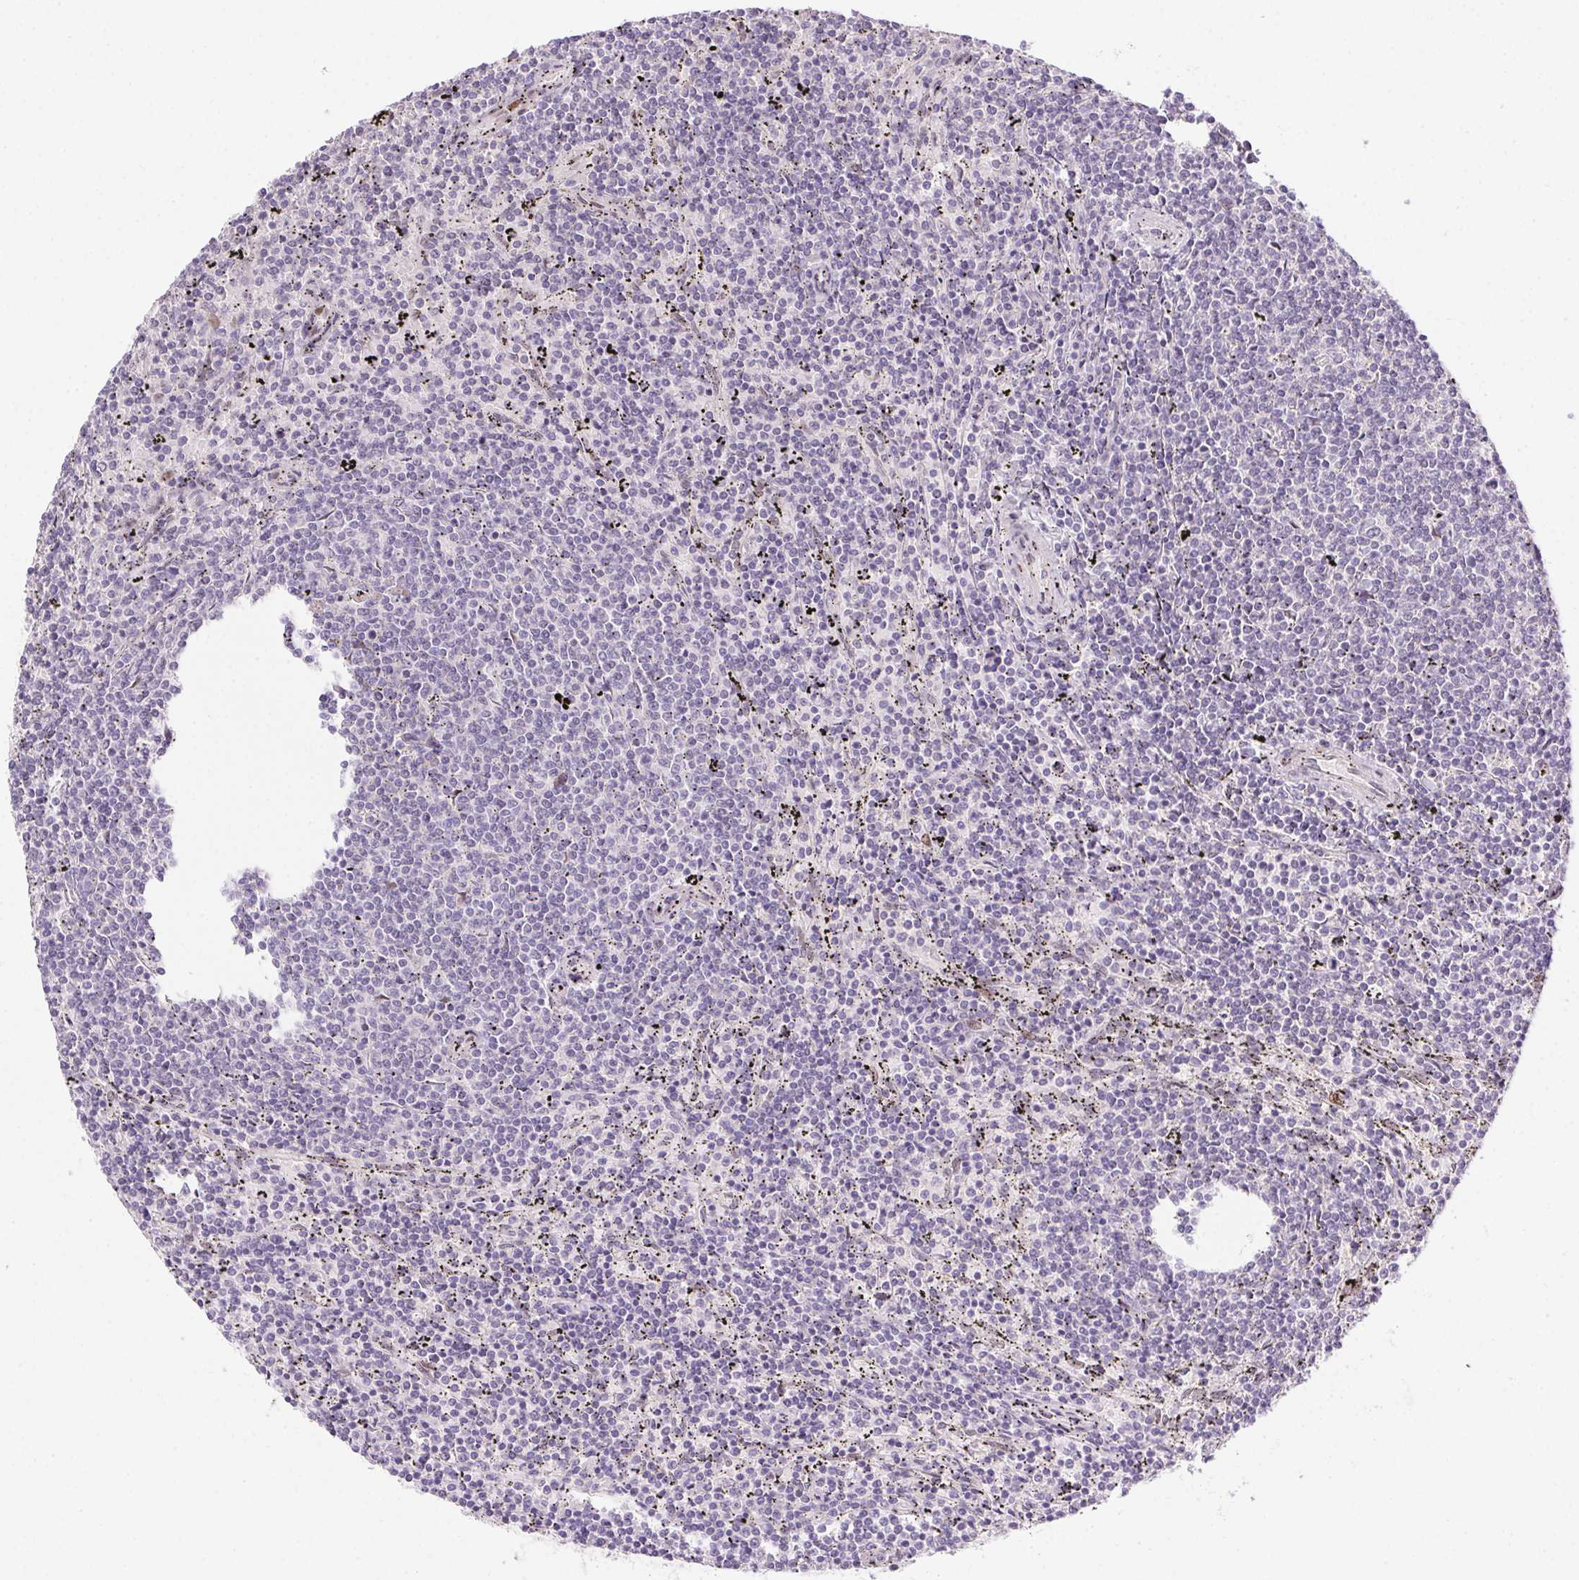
{"staining": {"intensity": "negative", "quantity": "none", "location": "none"}, "tissue": "lymphoma", "cell_type": "Tumor cells", "image_type": "cancer", "snomed": [{"axis": "morphology", "description": "Malignant lymphoma, non-Hodgkin's type, Low grade"}, {"axis": "topography", "description": "Spleen"}], "caption": "Immunohistochemistry of lymphoma exhibits no staining in tumor cells.", "gene": "SP9", "patient": {"sex": "female", "age": 50}}